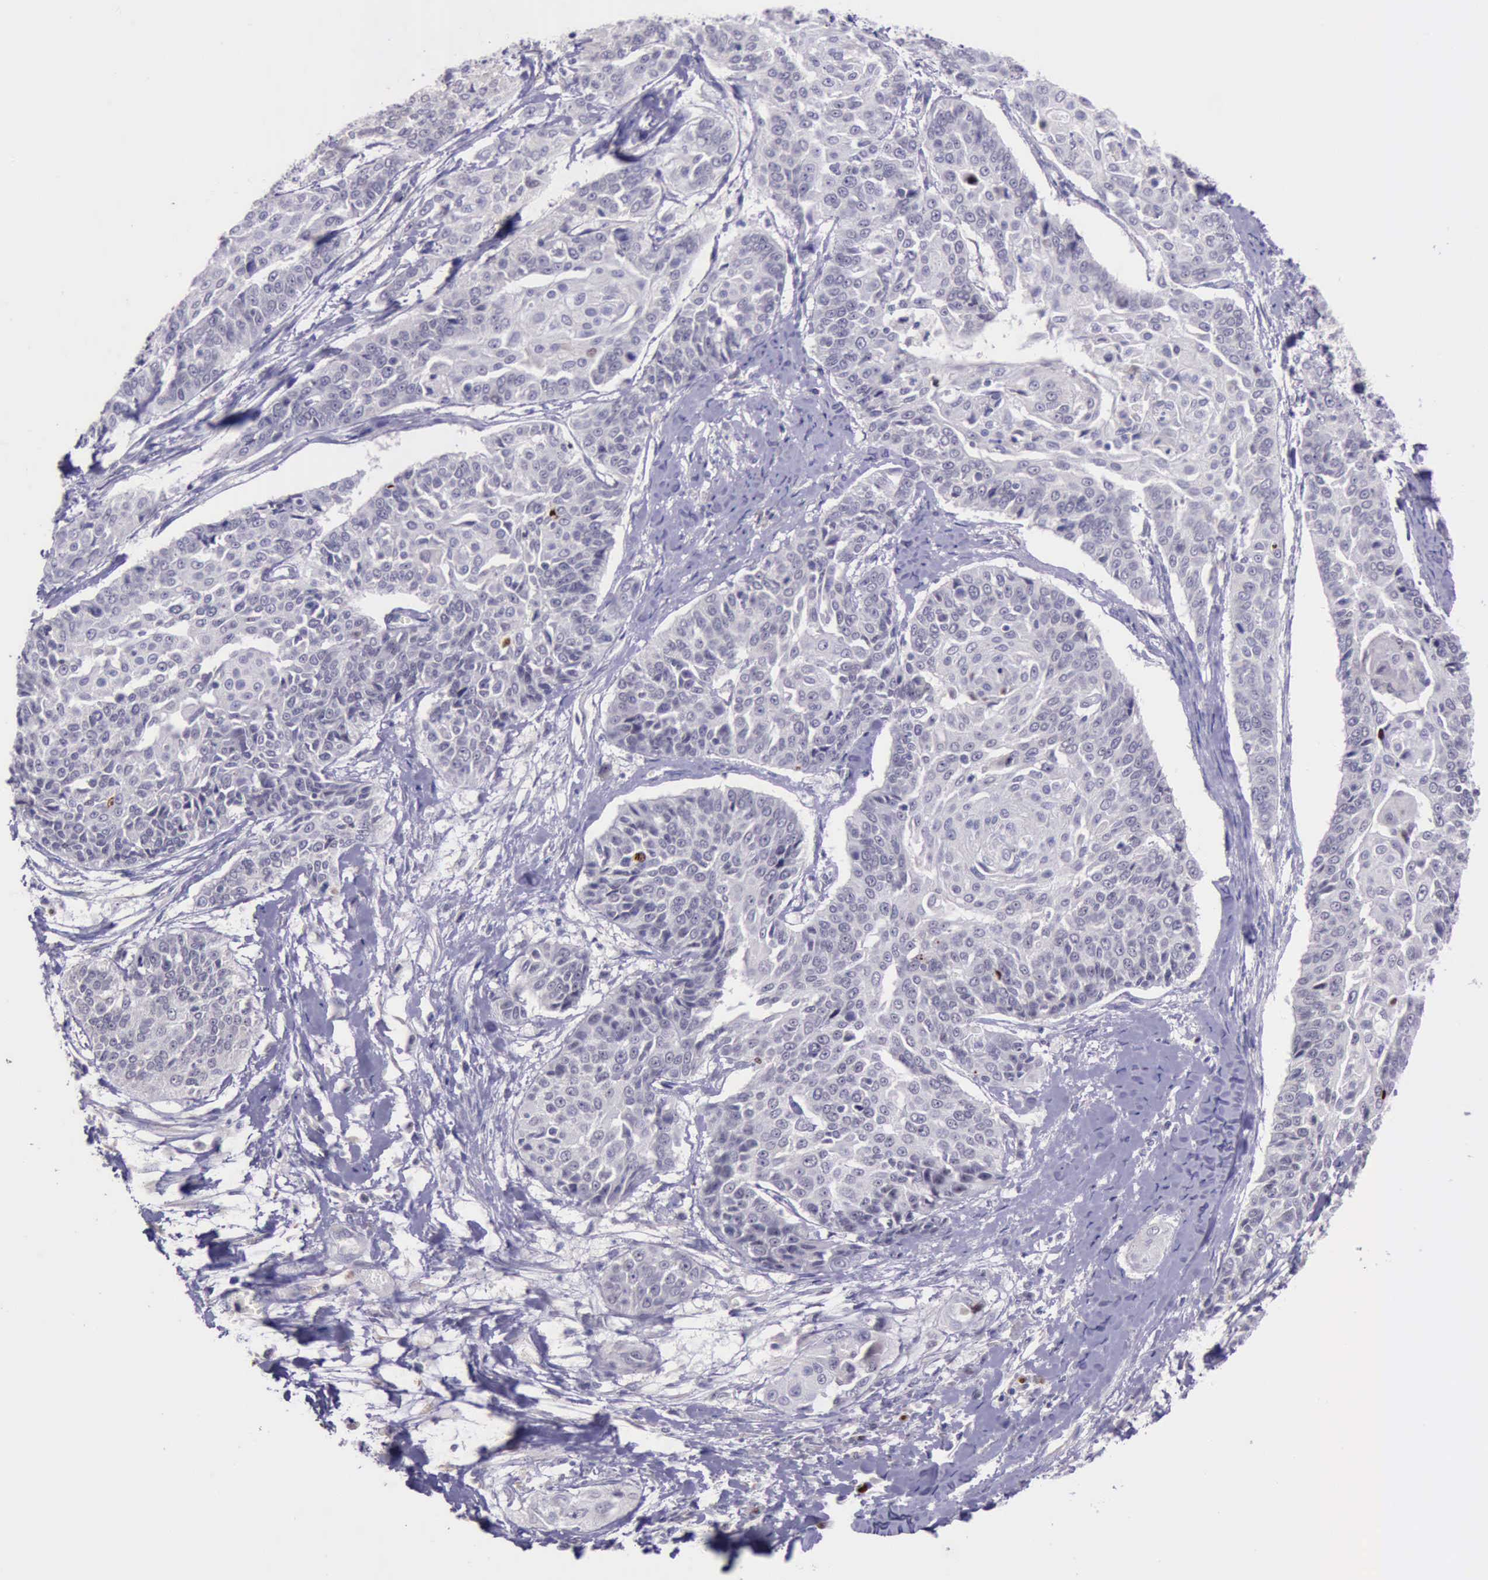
{"staining": {"intensity": "strong", "quantity": "<25%", "location": "nuclear"}, "tissue": "cervical cancer", "cell_type": "Tumor cells", "image_type": "cancer", "snomed": [{"axis": "morphology", "description": "Squamous cell carcinoma, NOS"}, {"axis": "topography", "description": "Cervix"}], "caption": "Strong nuclear protein expression is identified in approximately <25% of tumor cells in cervical squamous cell carcinoma. The staining was performed using DAB (3,3'-diaminobenzidine), with brown indicating positive protein expression. Nuclei are stained blue with hematoxylin.", "gene": "PARP1", "patient": {"sex": "female", "age": 64}}